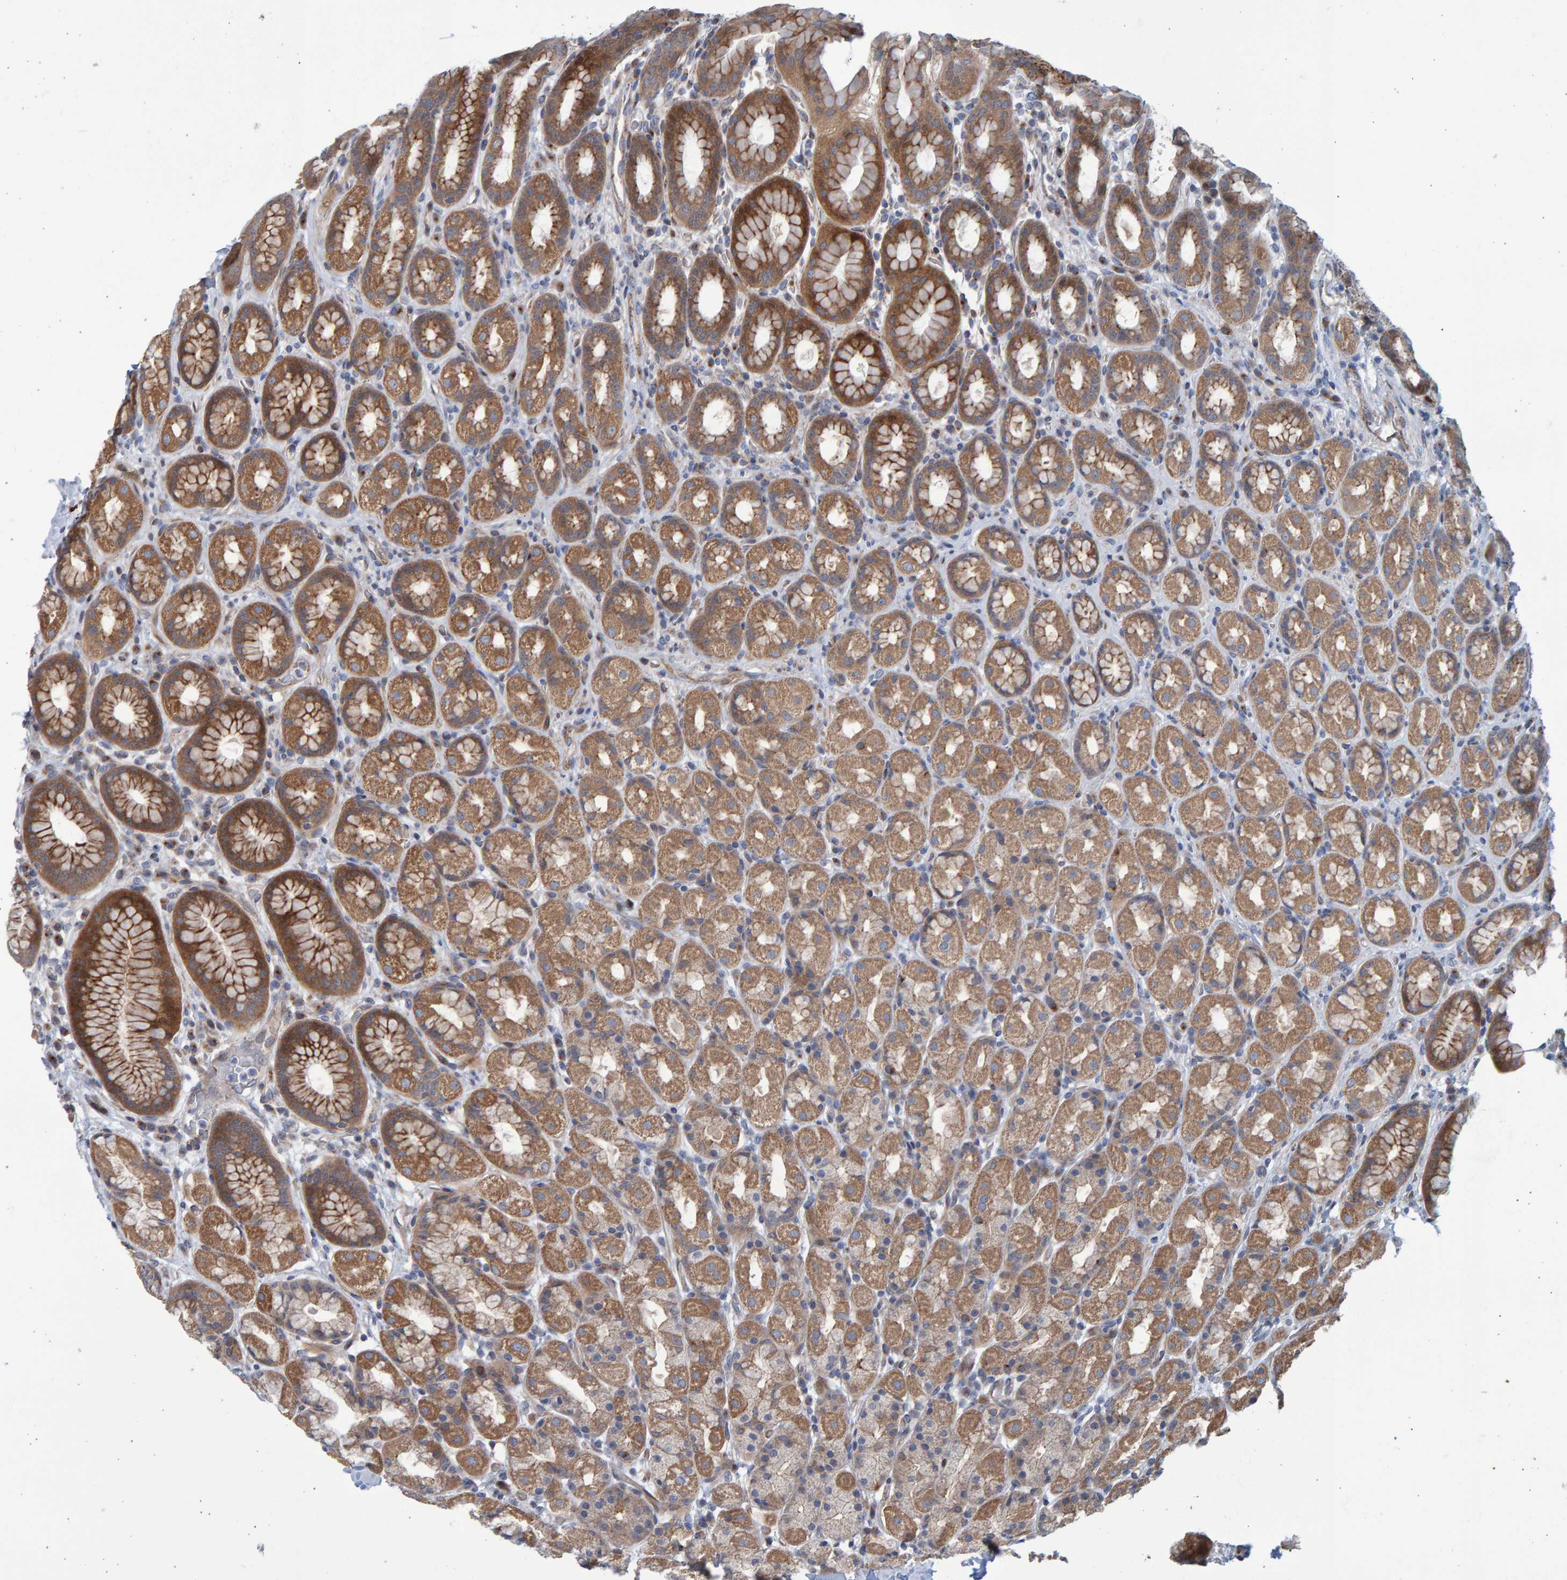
{"staining": {"intensity": "strong", "quantity": "25%-75%", "location": "cytoplasmic/membranous"}, "tissue": "stomach", "cell_type": "Glandular cells", "image_type": "normal", "snomed": [{"axis": "morphology", "description": "Normal tissue, NOS"}, {"axis": "topography", "description": "Stomach, upper"}], "caption": "DAB immunohistochemical staining of benign stomach exhibits strong cytoplasmic/membranous protein staining in about 25%-75% of glandular cells. The staining is performed using DAB brown chromogen to label protein expression. The nuclei are counter-stained blue using hematoxylin.", "gene": "LRBA", "patient": {"sex": "male", "age": 68}}